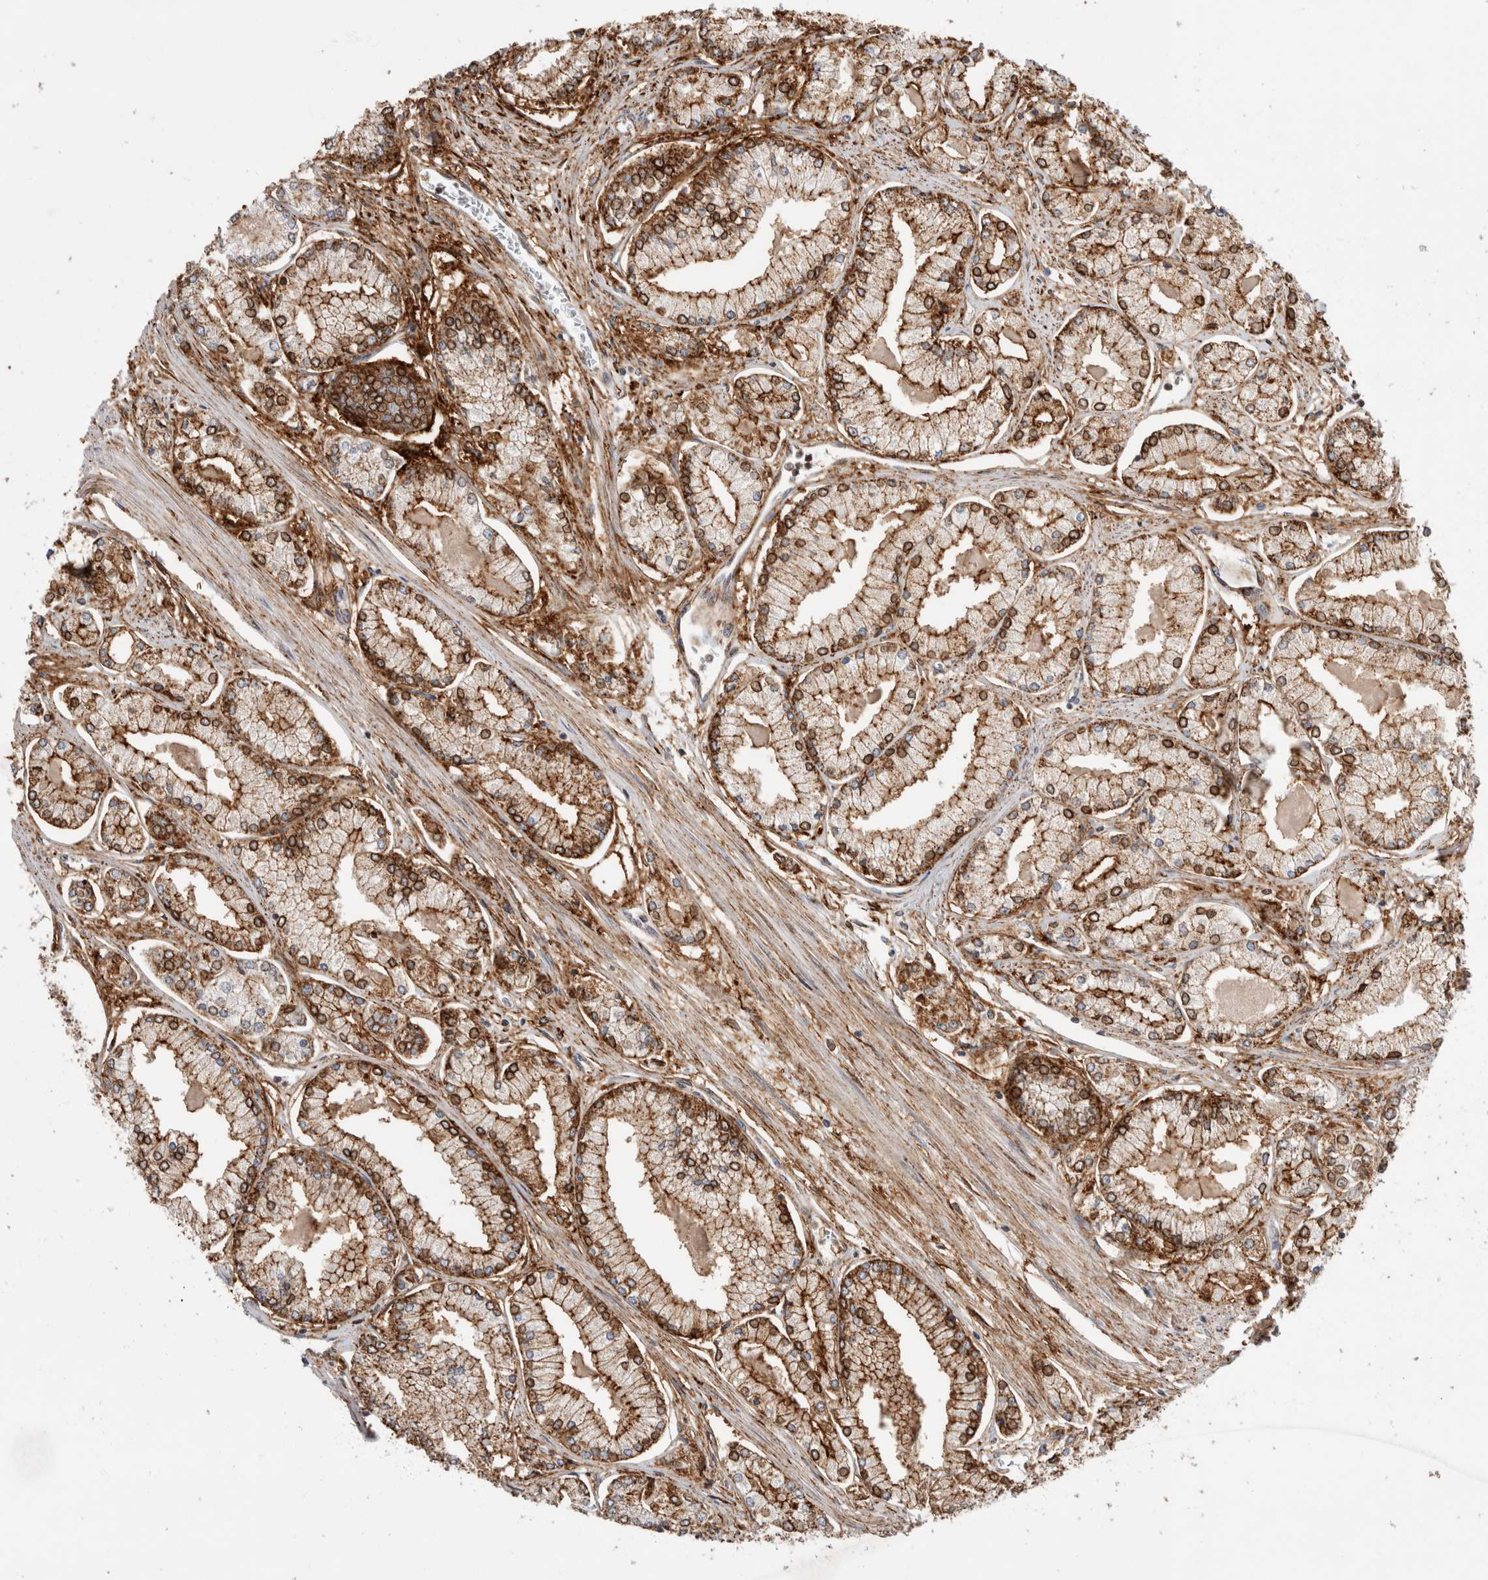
{"staining": {"intensity": "moderate", "quantity": ">75%", "location": "cytoplasmic/membranous,nuclear"}, "tissue": "prostate cancer", "cell_type": "Tumor cells", "image_type": "cancer", "snomed": [{"axis": "morphology", "description": "Adenocarcinoma, Low grade"}, {"axis": "topography", "description": "Prostate"}], "caption": "This is an image of IHC staining of adenocarcinoma (low-grade) (prostate), which shows moderate expression in the cytoplasmic/membranous and nuclear of tumor cells.", "gene": "CCDC88B", "patient": {"sex": "male", "age": 52}}